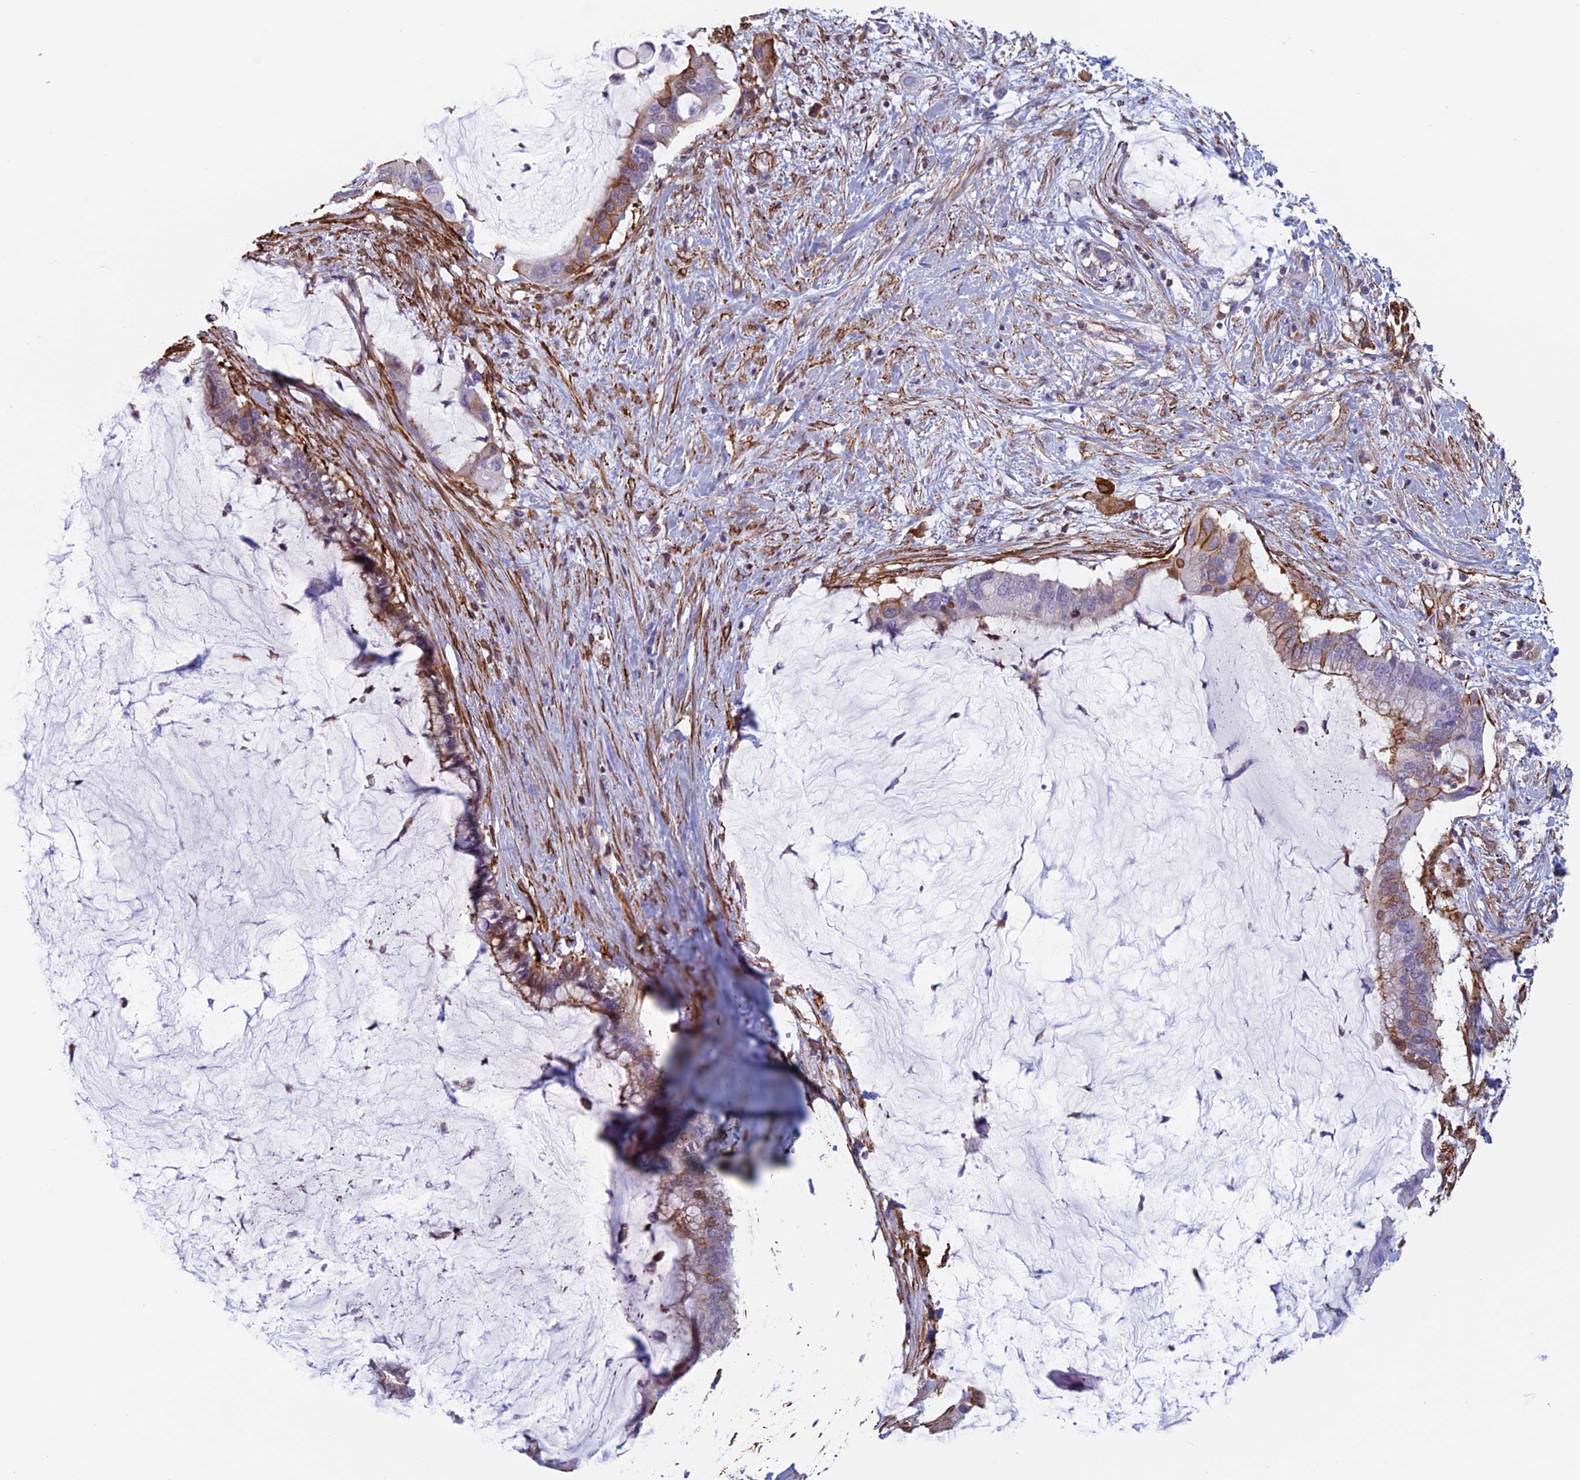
{"staining": {"intensity": "moderate", "quantity": "<25%", "location": "cytoplasmic/membranous"}, "tissue": "pancreatic cancer", "cell_type": "Tumor cells", "image_type": "cancer", "snomed": [{"axis": "morphology", "description": "Adenocarcinoma, NOS"}, {"axis": "topography", "description": "Pancreas"}], "caption": "Tumor cells reveal moderate cytoplasmic/membranous positivity in about <25% of cells in pancreatic adenocarcinoma.", "gene": "ANGPTL2", "patient": {"sex": "male", "age": 41}}